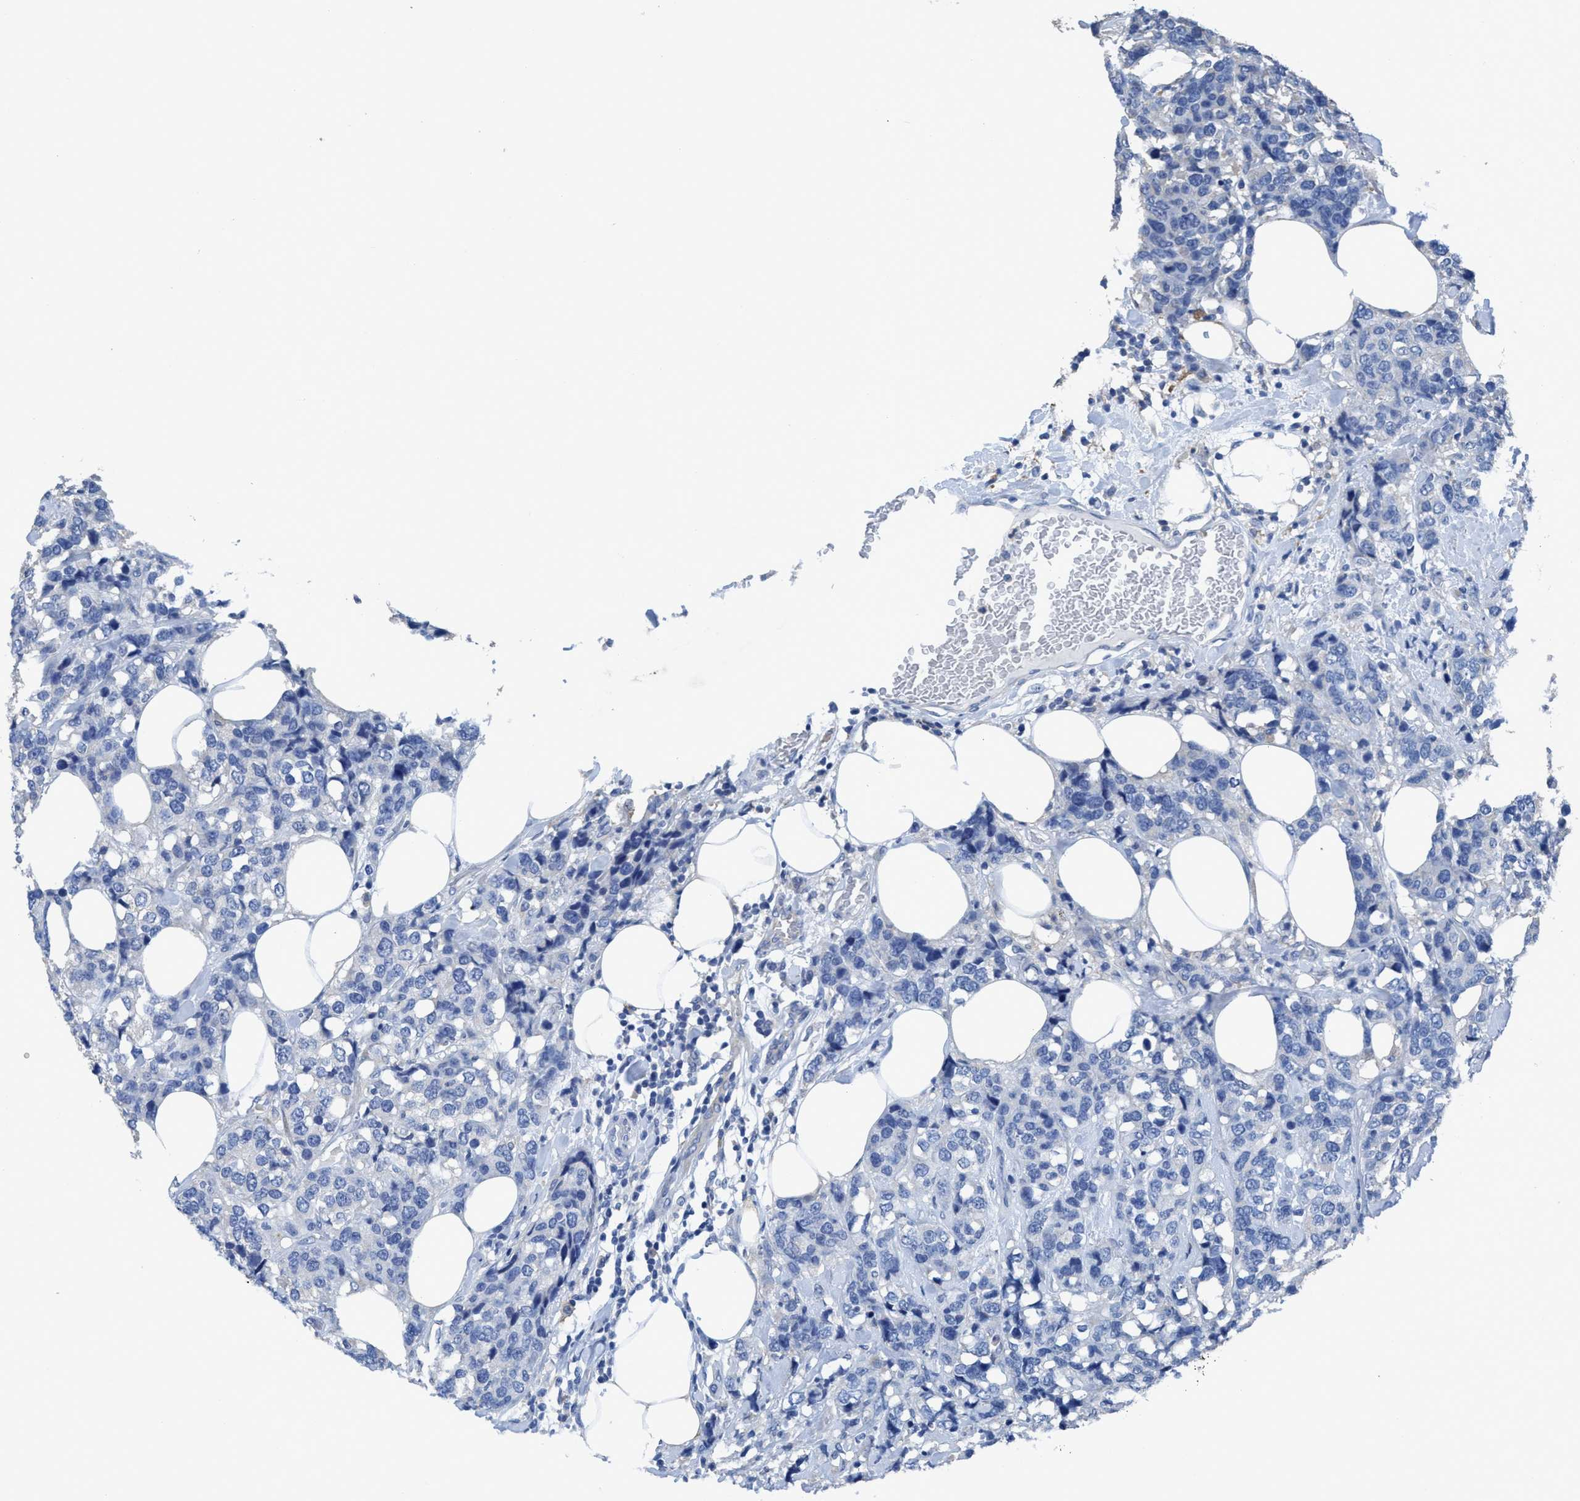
{"staining": {"intensity": "negative", "quantity": "none", "location": "none"}, "tissue": "breast cancer", "cell_type": "Tumor cells", "image_type": "cancer", "snomed": [{"axis": "morphology", "description": "Lobular carcinoma"}, {"axis": "topography", "description": "Breast"}], "caption": "A micrograph of human lobular carcinoma (breast) is negative for staining in tumor cells.", "gene": "DNAI1", "patient": {"sex": "female", "age": 59}}